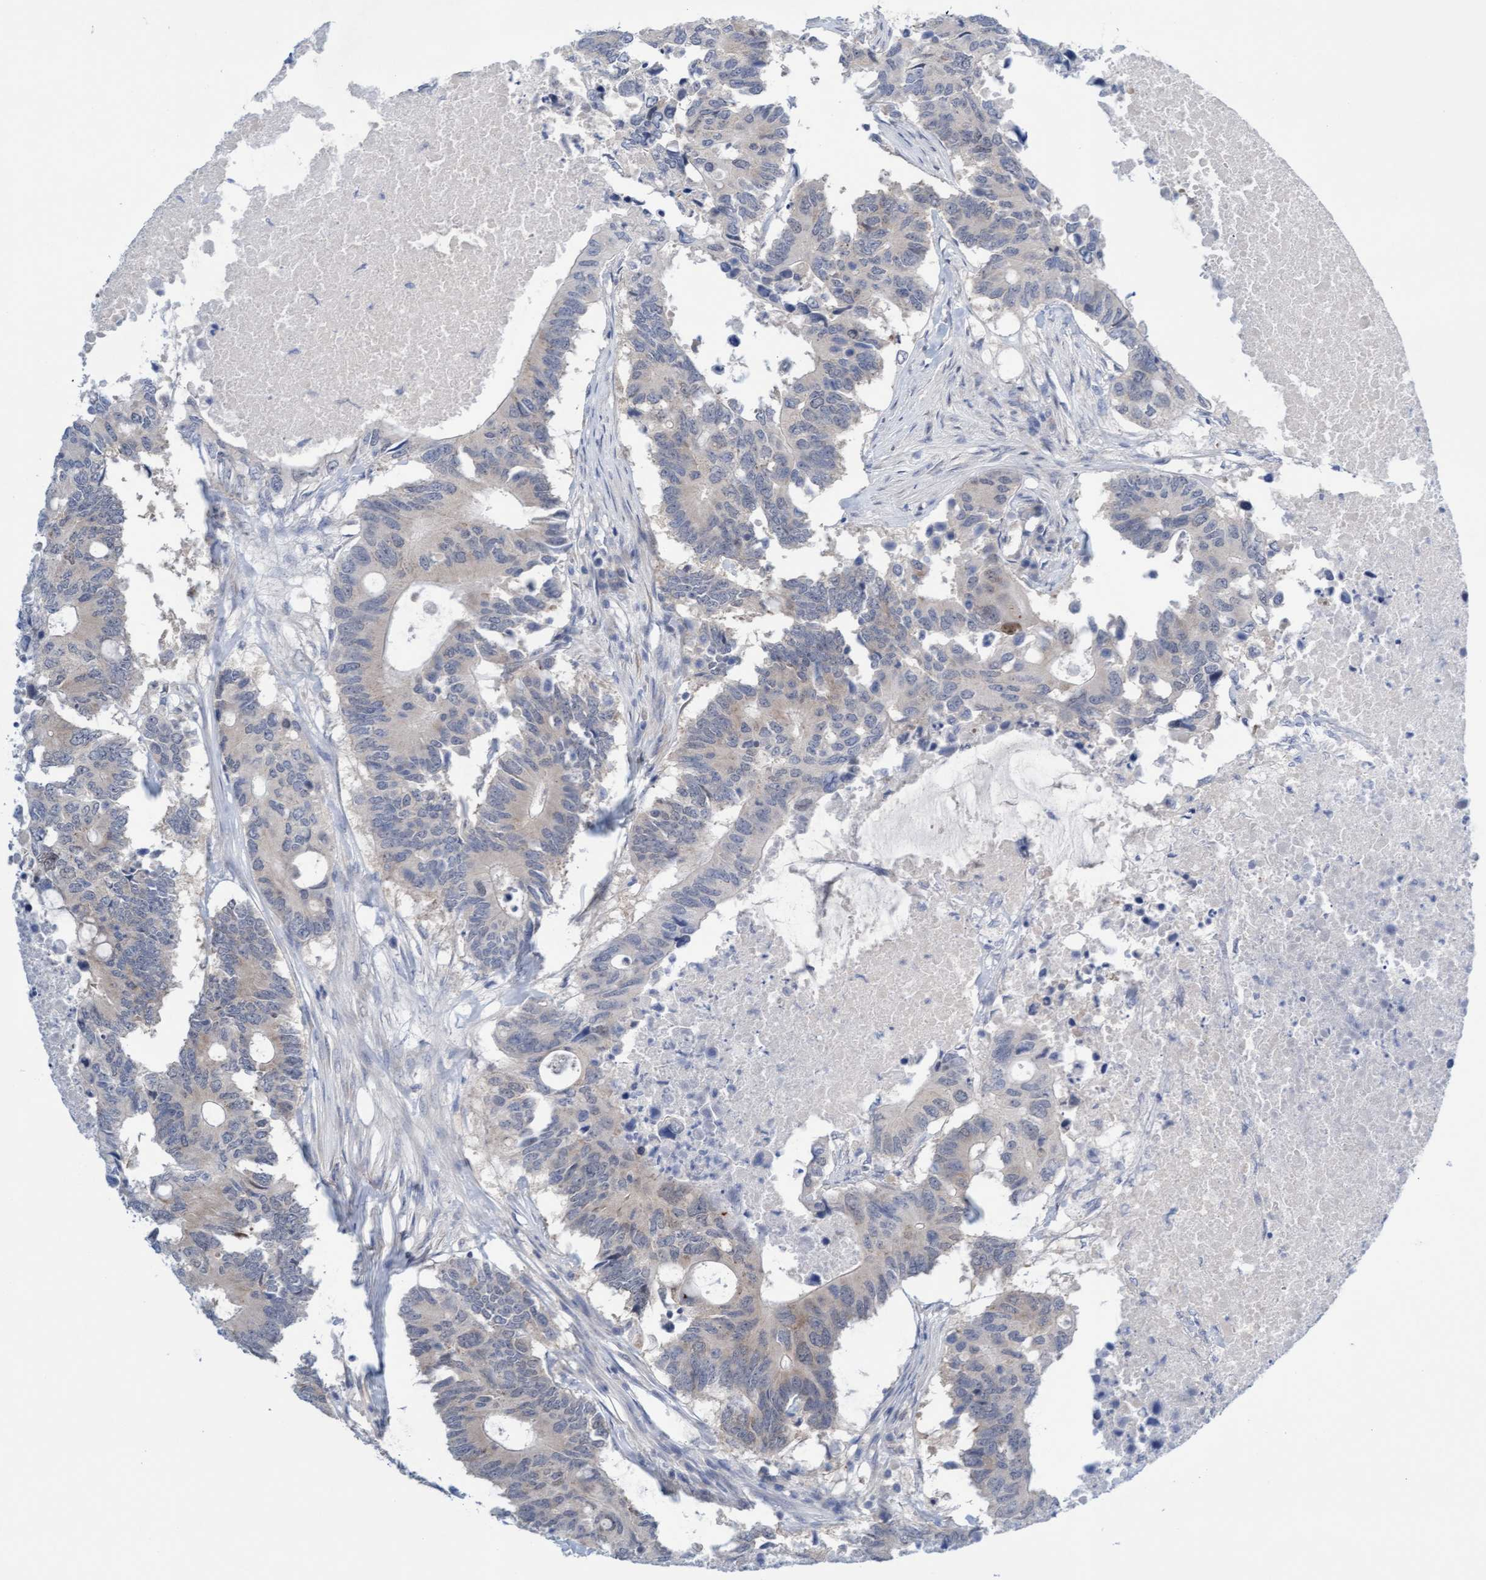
{"staining": {"intensity": "weak", "quantity": "25%-75%", "location": "cytoplasmic/membranous"}, "tissue": "colorectal cancer", "cell_type": "Tumor cells", "image_type": "cancer", "snomed": [{"axis": "morphology", "description": "Adenocarcinoma, NOS"}, {"axis": "topography", "description": "Colon"}], "caption": "Protein analysis of colorectal adenocarcinoma tissue displays weak cytoplasmic/membranous staining in about 25%-75% of tumor cells. Nuclei are stained in blue.", "gene": "AMZ2", "patient": {"sex": "male", "age": 71}}